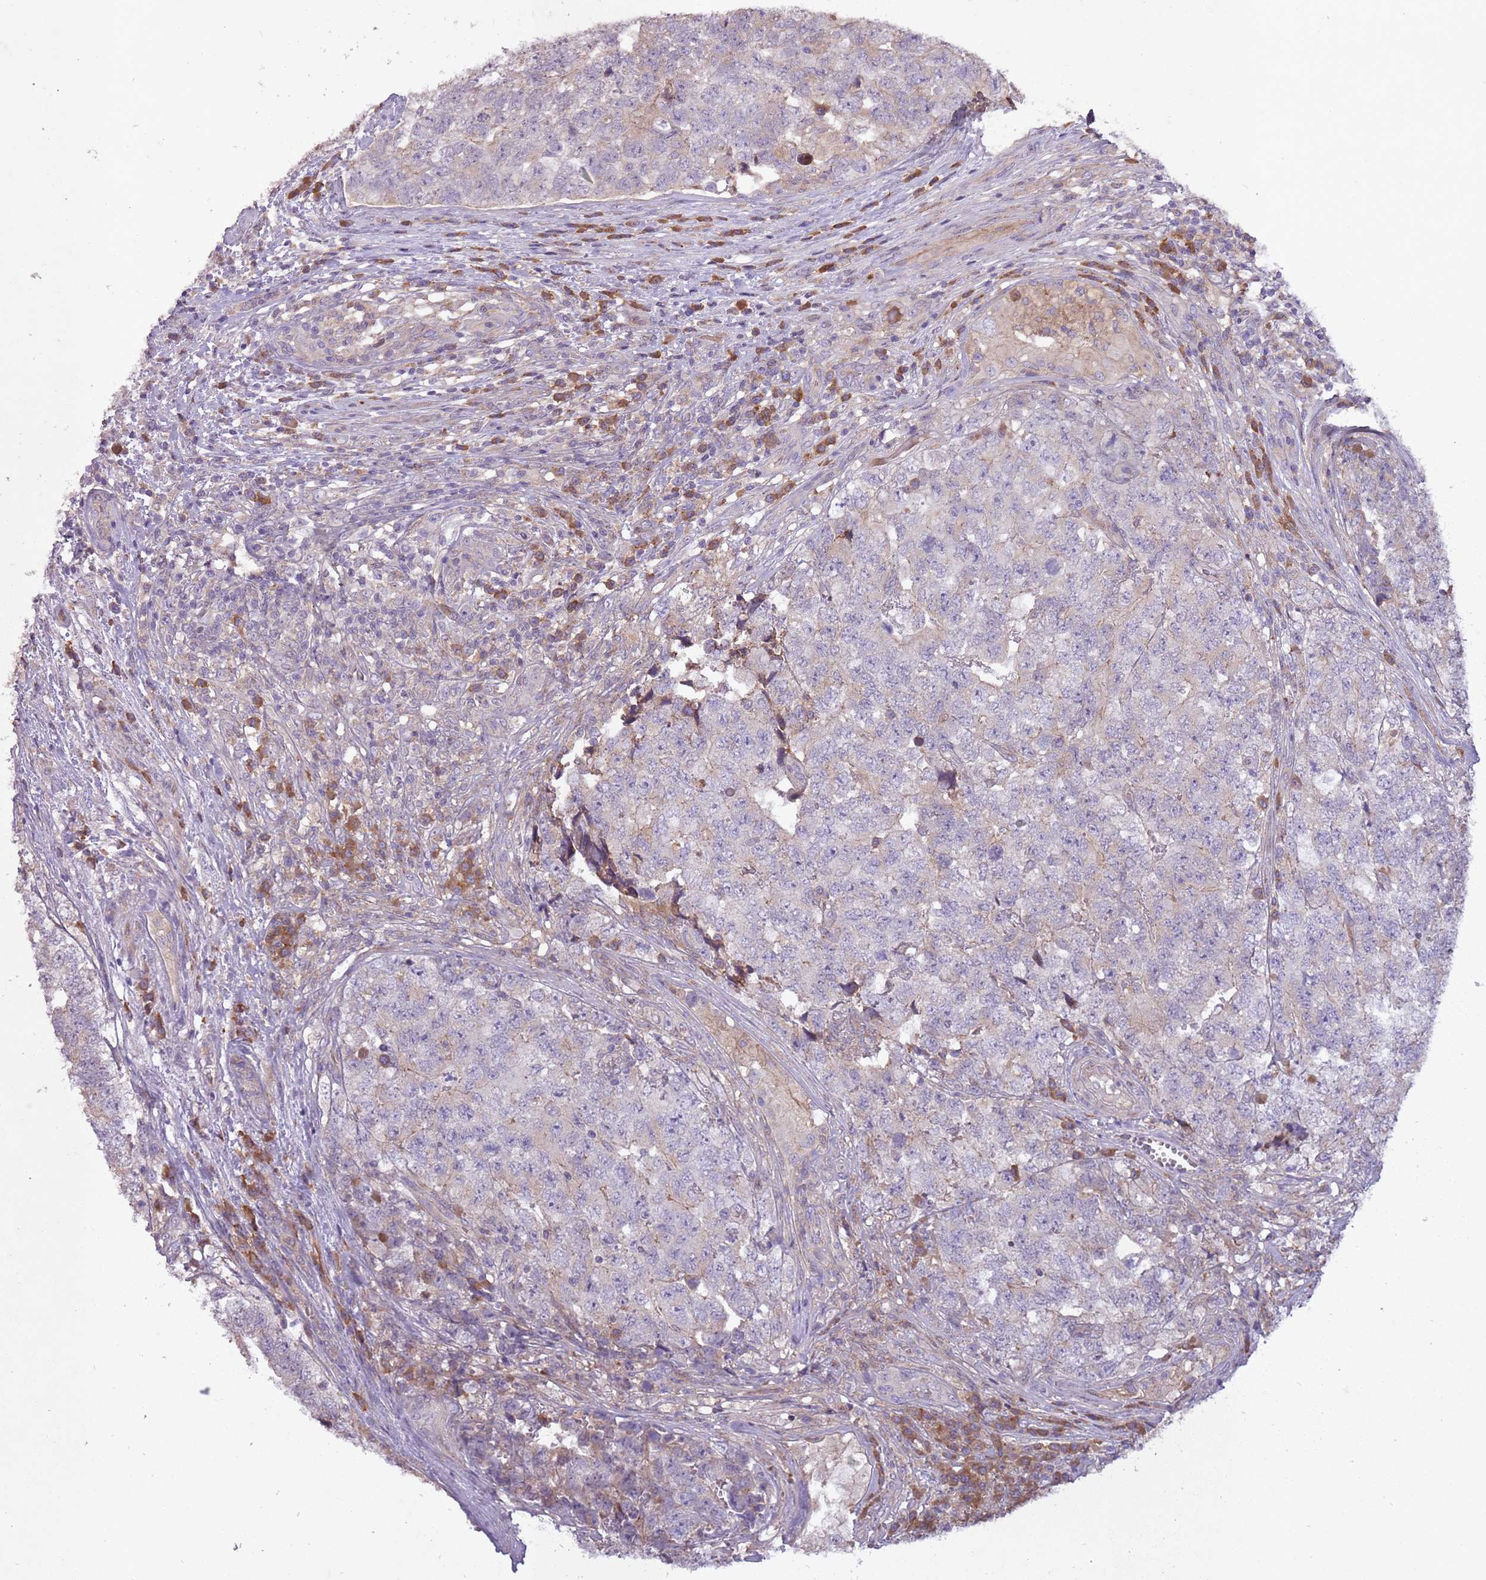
{"staining": {"intensity": "weak", "quantity": "<25%", "location": "cytoplasmic/membranous"}, "tissue": "testis cancer", "cell_type": "Tumor cells", "image_type": "cancer", "snomed": [{"axis": "morphology", "description": "Carcinoma, Embryonal, NOS"}, {"axis": "topography", "description": "Testis"}], "caption": "Immunohistochemistry image of testis cancer (embryonal carcinoma) stained for a protein (brown), which demonstrates no staining in tumor cells. (Stains: DAB immunohistochemistry with hematoxylin counter stain, Microscopy: brightfield microscopy at high magnification).", "gene": "ANKRD24", "patient": {"sex": "male", "age": 31}}